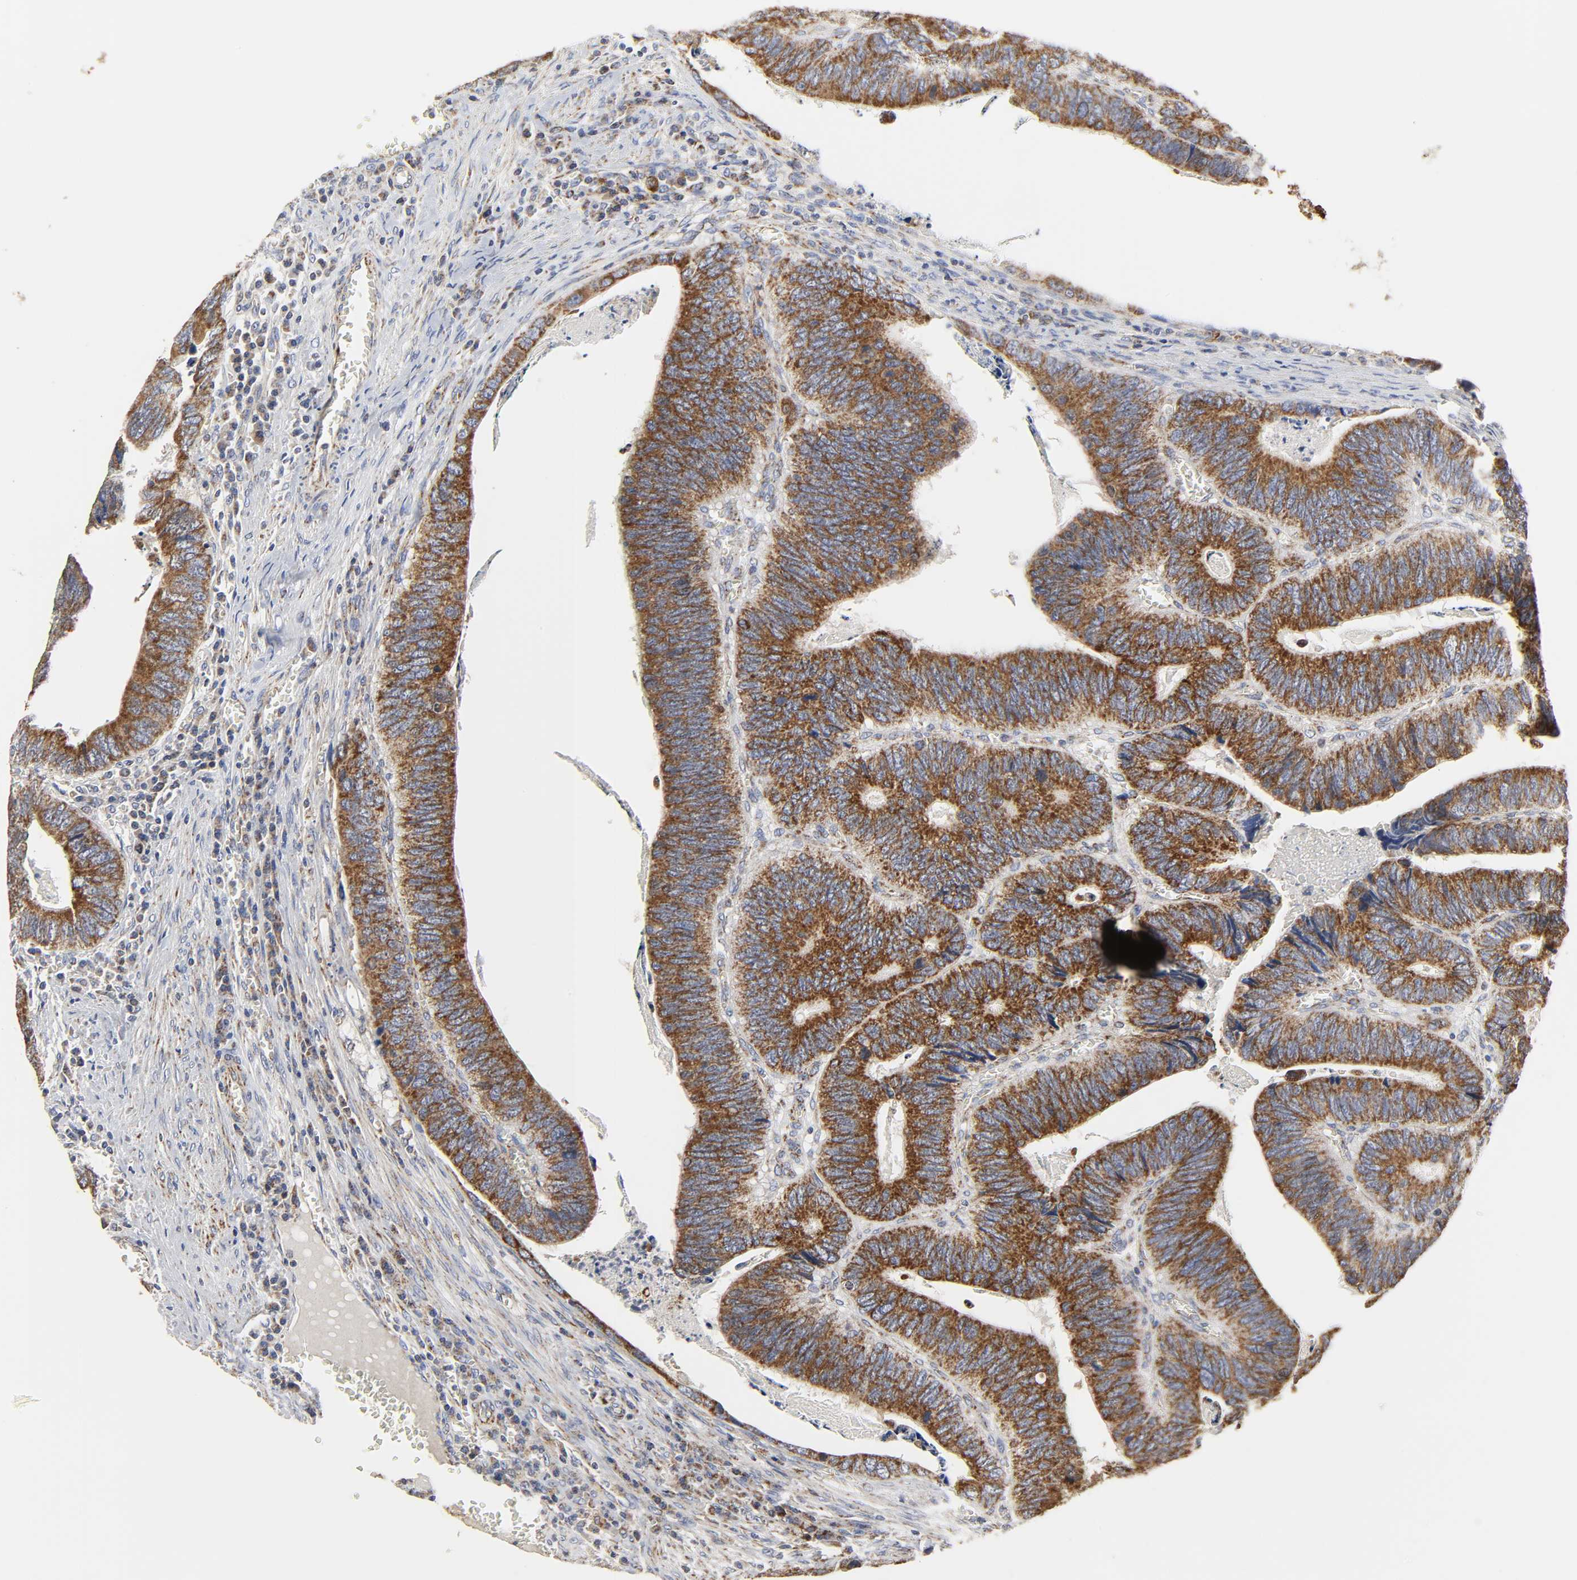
{"staining": {"intensity": "strong", "quantity": ">75%", "location": "cytoplasmic/membranous"}, "tissue": "colorectal cancer", "cell_type": "Tumor cells", "image_type": "cancer", "snomed": [{"axis": "morphology", "description": "Adenocarcinoma, NOS"}, {"axis": "topography", "description": "Colon"}], "caption": "The photomicrograph demonstrates staining of adenocarcinoma (colorectal), revealing strong cytoplasmic/membranous protein staining (brown color) within tumor cells.", "gene": "COX6B1", "patient": {"sex": "male", "age": 72}}